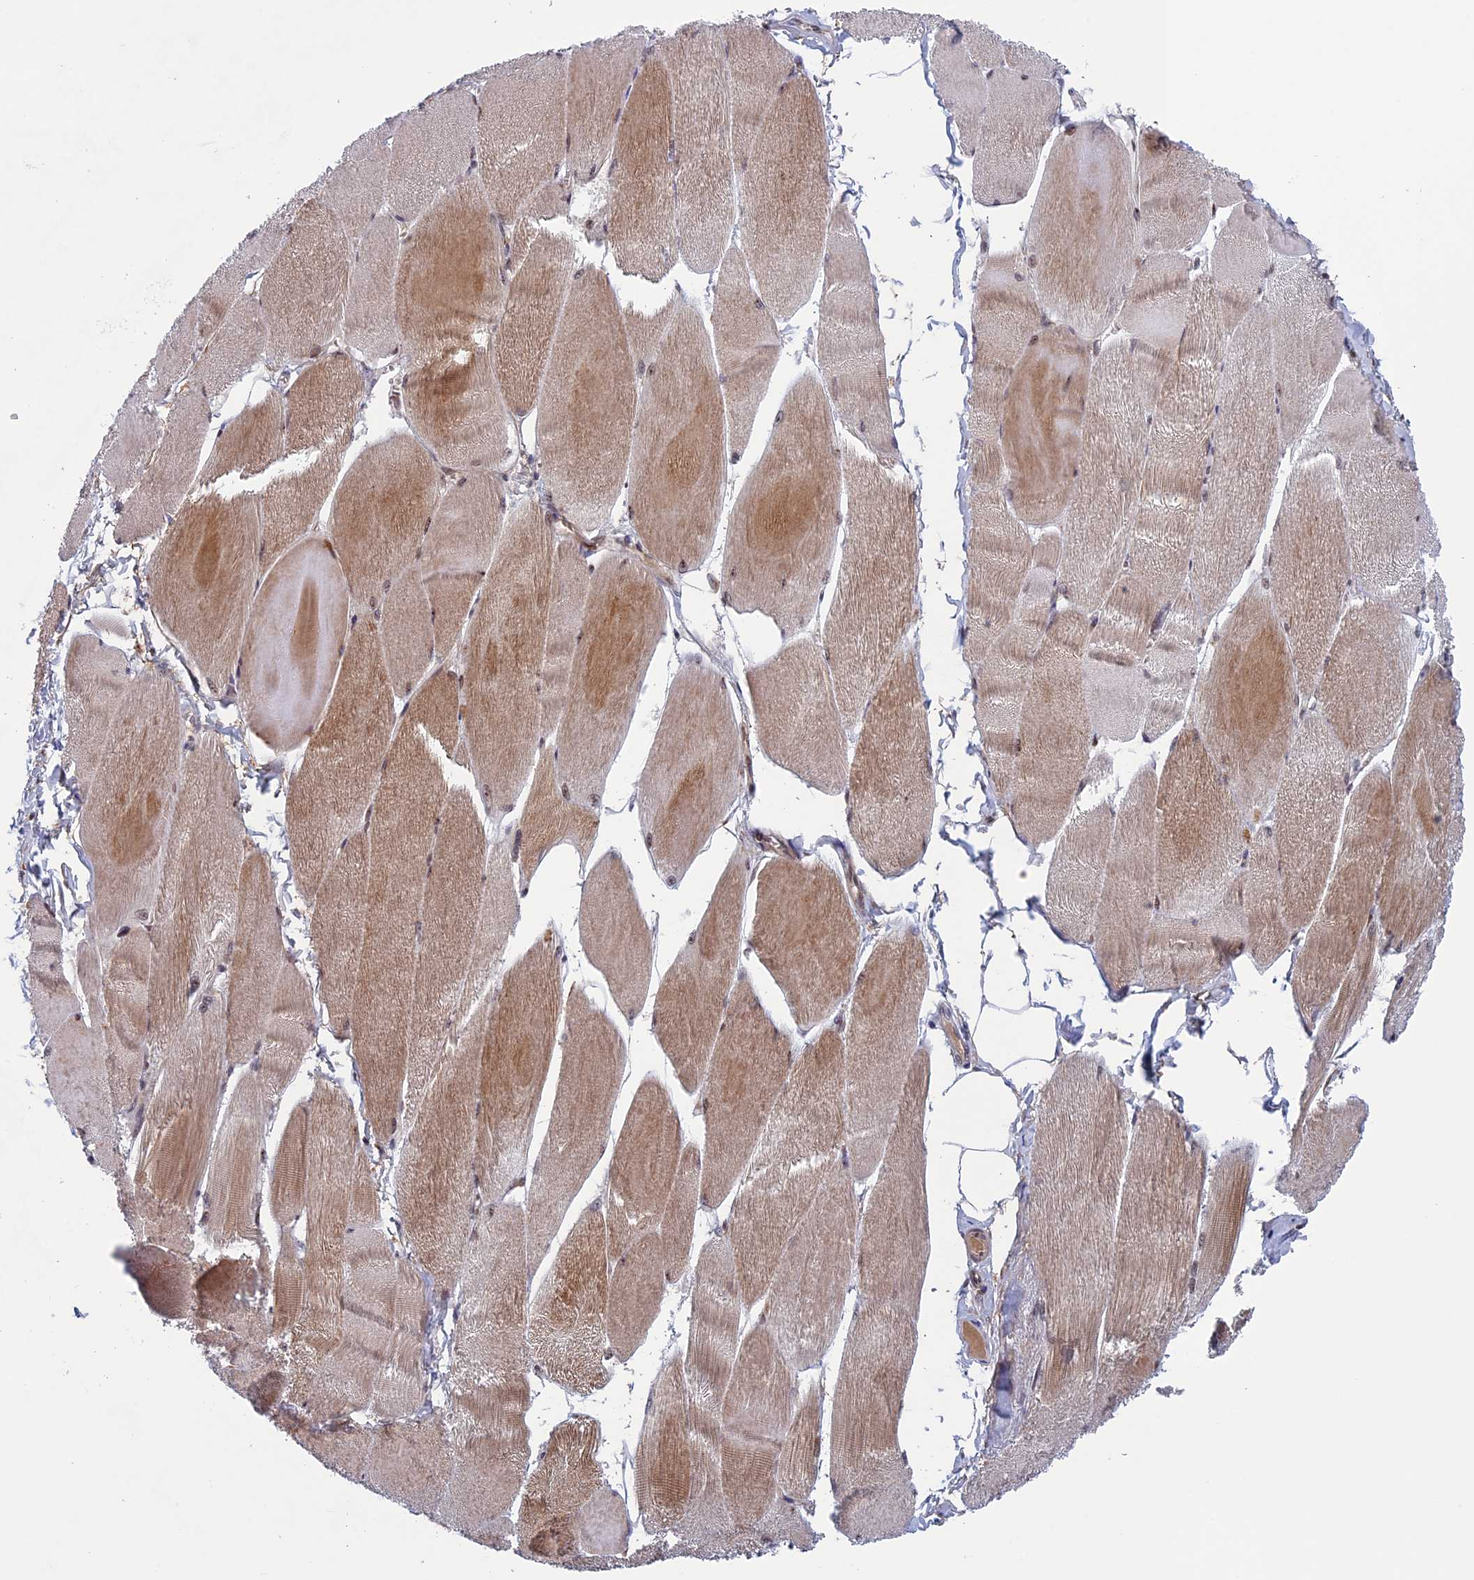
{"staining": {"intensity": "moderate", "quantity": "25%-75%", "location": "cytoplasmic/membranous,nuclear"}, "tissue": "skeletal muscle", "cell_type": "Myocytes", "image_type": "normal", "snomed": [{"axis": "morphology", "description": "Normal tissue, NOS"}, {"axis": "morphology", "description": "Basal cell carcinoma"}, {"axis": "topography", "description": "Skeletal muscle"}], "caption": "Moderate cytoplasmic/membranous,nuclear protein expression is present in approximately 25%-75% of myocytes in skeletal muscle.", "gene": "FADS1", "patient": {"sex": "female", "age": 64}}